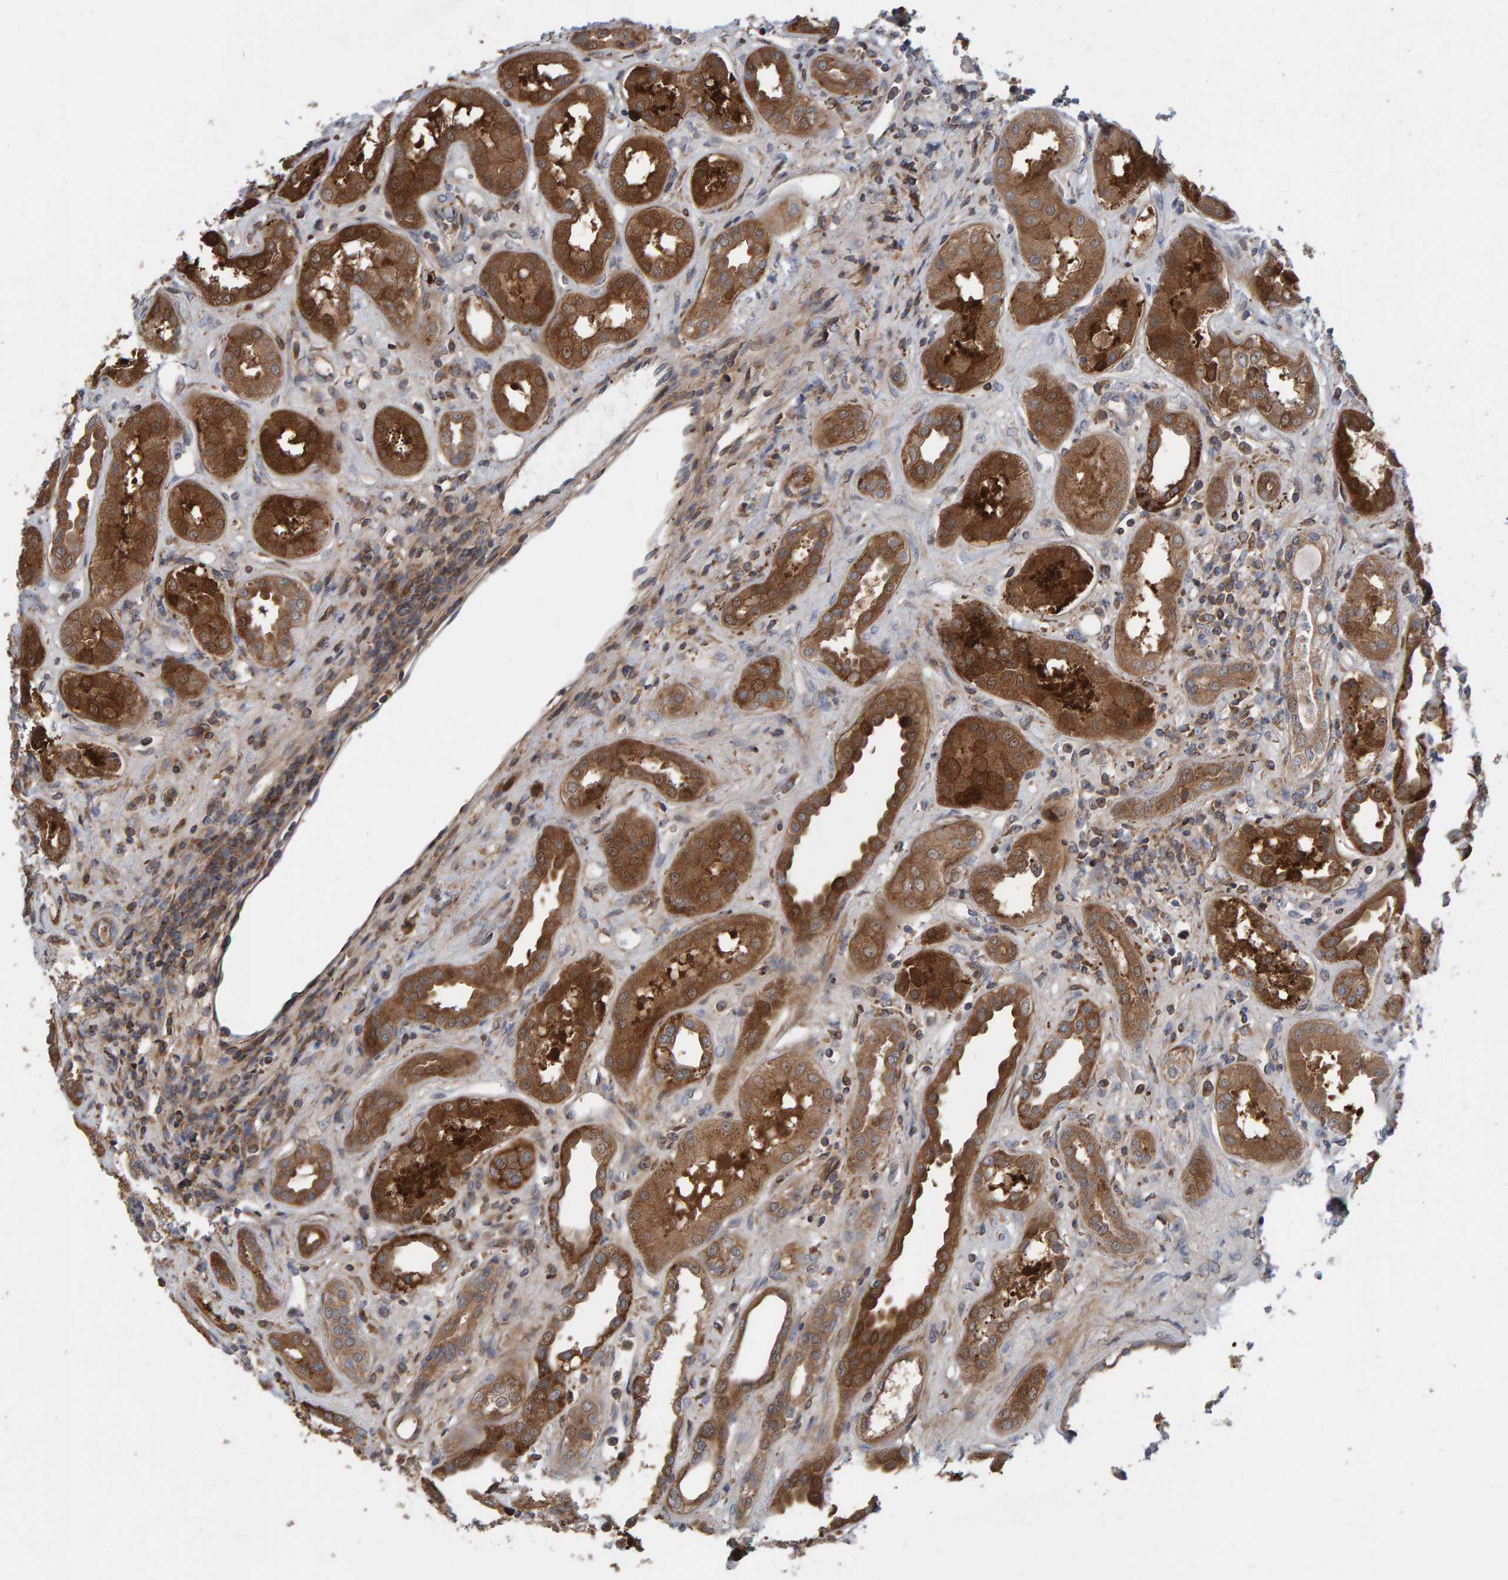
{"staining": {"intensity": "moderate", "quantity": ">75%", "location": "cytoplasmic/membranous"}, "tissue": "kidney", "cell_type": "Cells in glomeruli", "image_type": "normal", "snomed": [{"axis": "morphology", "description": "Normal tissue, NOS"}, {"axis": "topography", "description": "Kidney"}], "caption": "Immunohistochemical staining of benign human kidney exhibits >75% levels of moderate cytoplasmic/membranous protein staining in approximately >75% of cells in glomeruli.", "gene": "KIAA0753", "patient": {"sex": "male", "age": 59}}